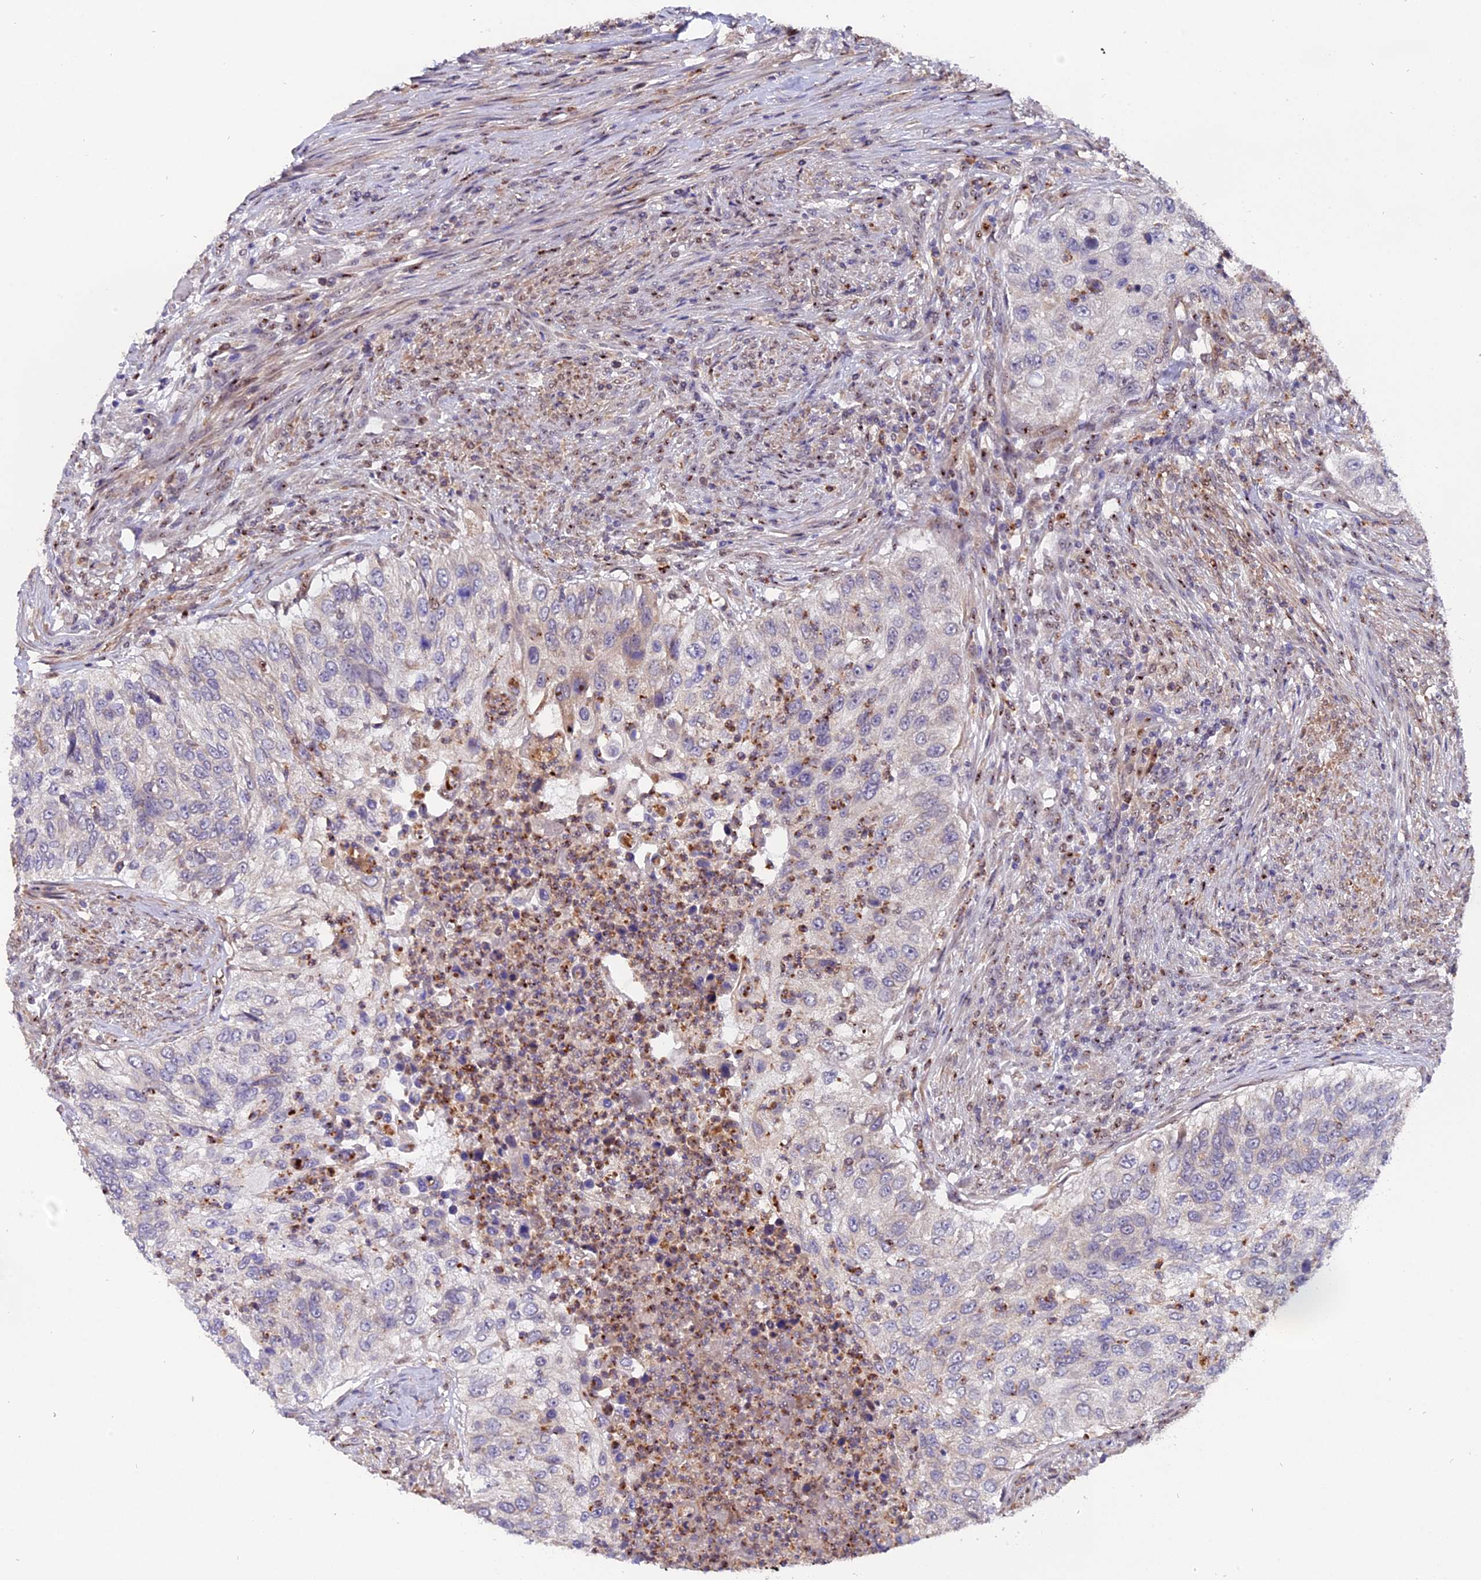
{"staining": {"intensity": "negative", "quantity": "none", "location": "none"}, "tissue": "urothelial cancer", "cell_type": "Tumor cells", "image_type": "cancer", "snomed": [{"axis": "morphology", "description": "Urothelial carcinoma, High grade"}, {"axis": "topography", "description": "Urinary bladder"}], "caption": "An immunohistochemistry (IHC) histopathology image of urothelial carcinoma (high-grade) is shown. There is no staining in tumor cells of urothelial carcinoma (high-grade).", "gene": "FAM118B", "patient": {"sex": "female", "age": 60}}